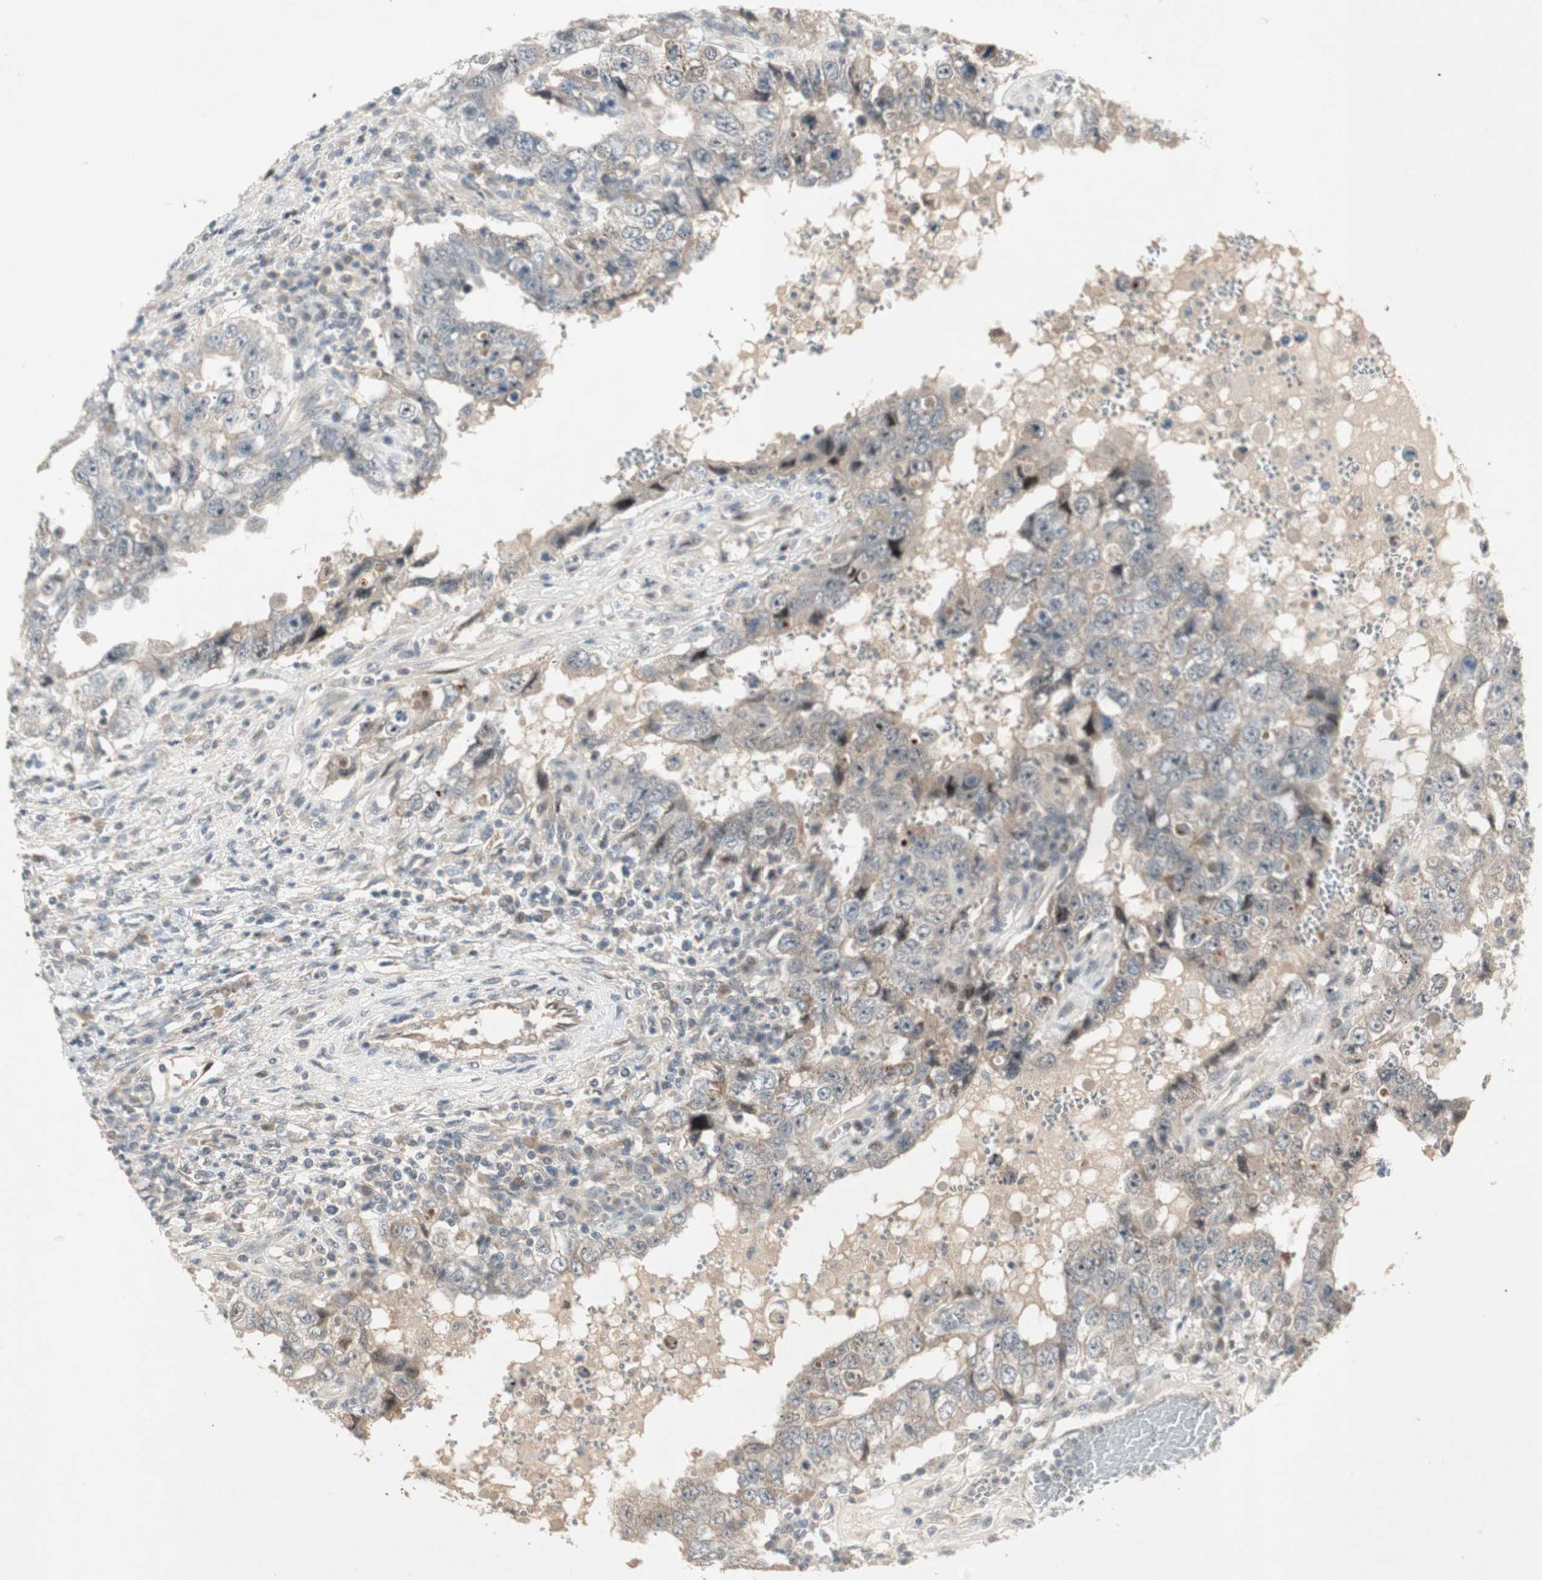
{"staining": {"intensity": "weak", "quantity": "<25%", "location": "cytoplasmic/membranous"}, "tissue": "testis cancer", "cell_type": "Tumor cells", "image_type": "cancer", "snomed": [{"axis": "morphology", "description": "Carcinoma, Embryonal, NOS"}, {"axis": "topography", "description": "Testis"}], "caption": "This is an immunohistochemistry (IHC) histopathology image of testis cancer. There is no staining in tumor cells.", "gene": "ACSL5", "patient": {"sex": "male", "age": 26}}